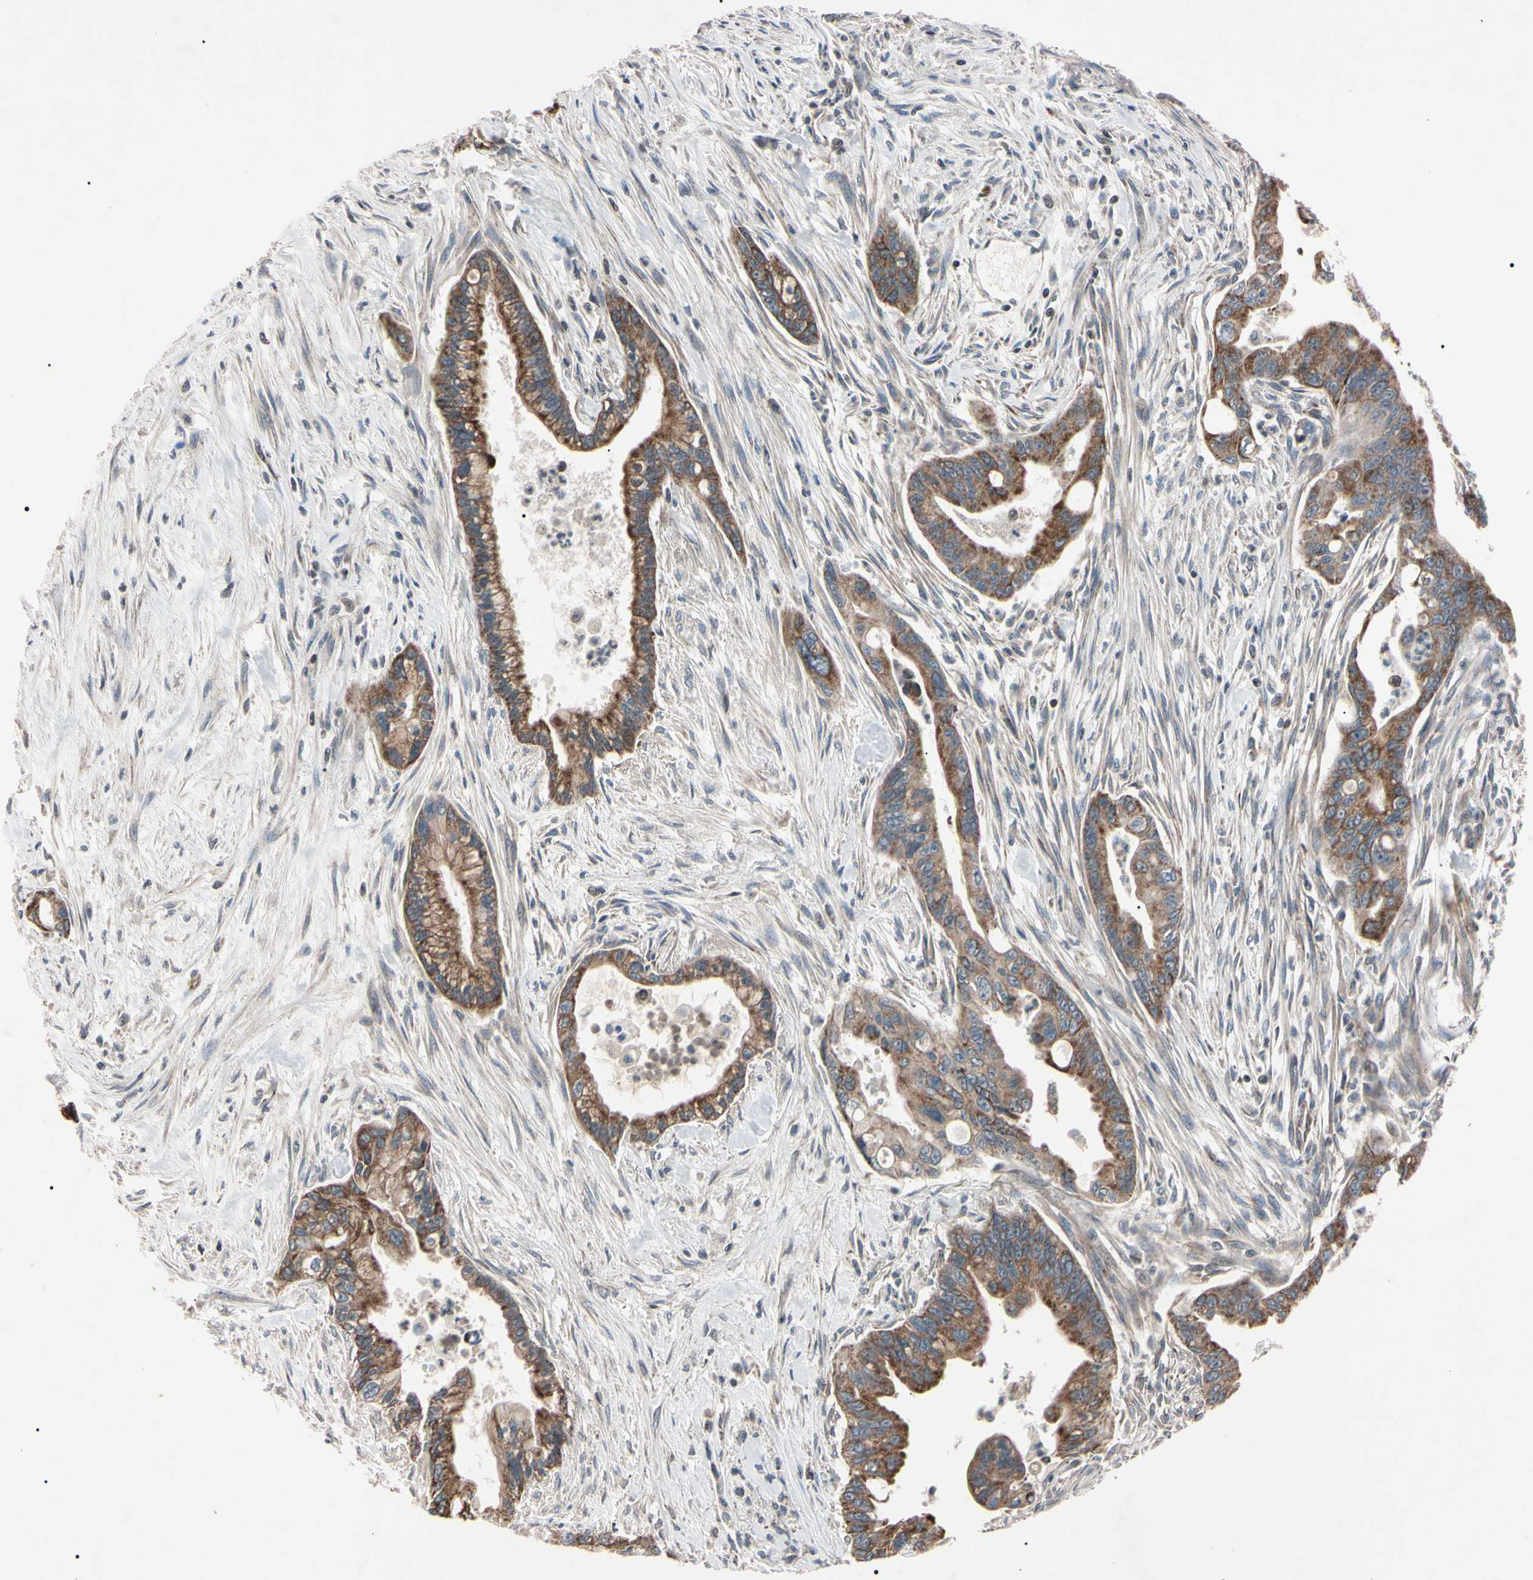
{"staining": {"intensity": "weak", "quantity": ">75%", "location": "cytoplasmic/membranous"}, "tissue": "pancreatic cancer", "cell_type": "Tumor cells", "image_type": "cancer", "snomed": [{"axis": "morphology", "description": "Adenocarcinoma, NOS"}, {"axis": "topography", "description": "Pancreas"}], "caption": "A micrograph showing weak cytoplasmic/membranous staining in approximately >75% of tumor cells in pancreatic adenocarcinoma, as visualized by brown immunohistochemical staining.", "gene": "TNFRSF1A", "patient": {"sex": "male", "age": 70}}